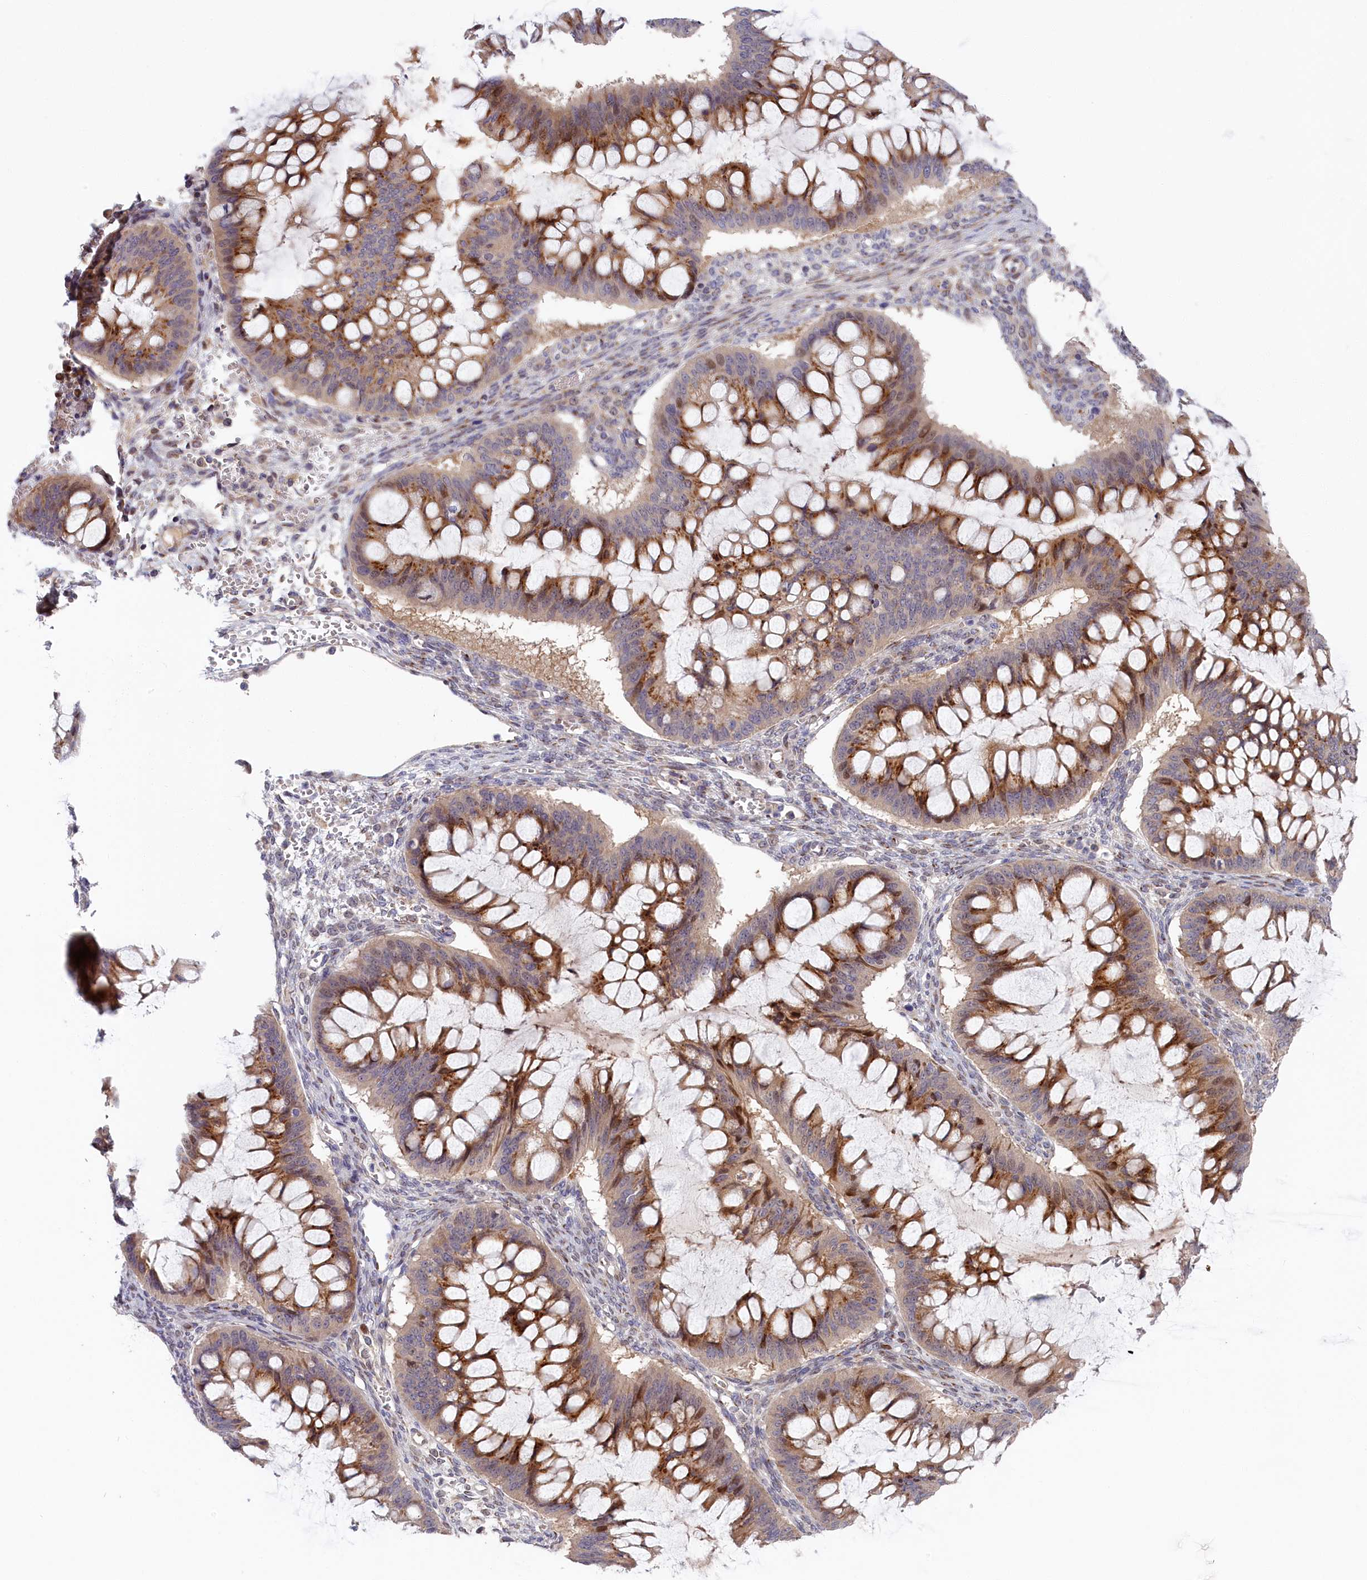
{"staining": {"intensity": "moderate", "quantity": ">75%", "location": "cytoplasmic/membranous,nuclear"}, "tissue": "ovarian cancer", "cell_type": "Tumor cells", "image_type": "cancer", "snomed": [{"axis": "morphology", "description": "Cystadenocarcinoma, mucinous, NOS"}, {"axis": "topography", "description": "Ovary"}], "caption": "Human ovarian cancer stained for a protein (brown) reveals moderate cytoplasmic/membranous and nuclear positive expression in approximately >75% of tumor cells.", "gene": "CHST12", "patient": {"sex": "female", "age": 73}}